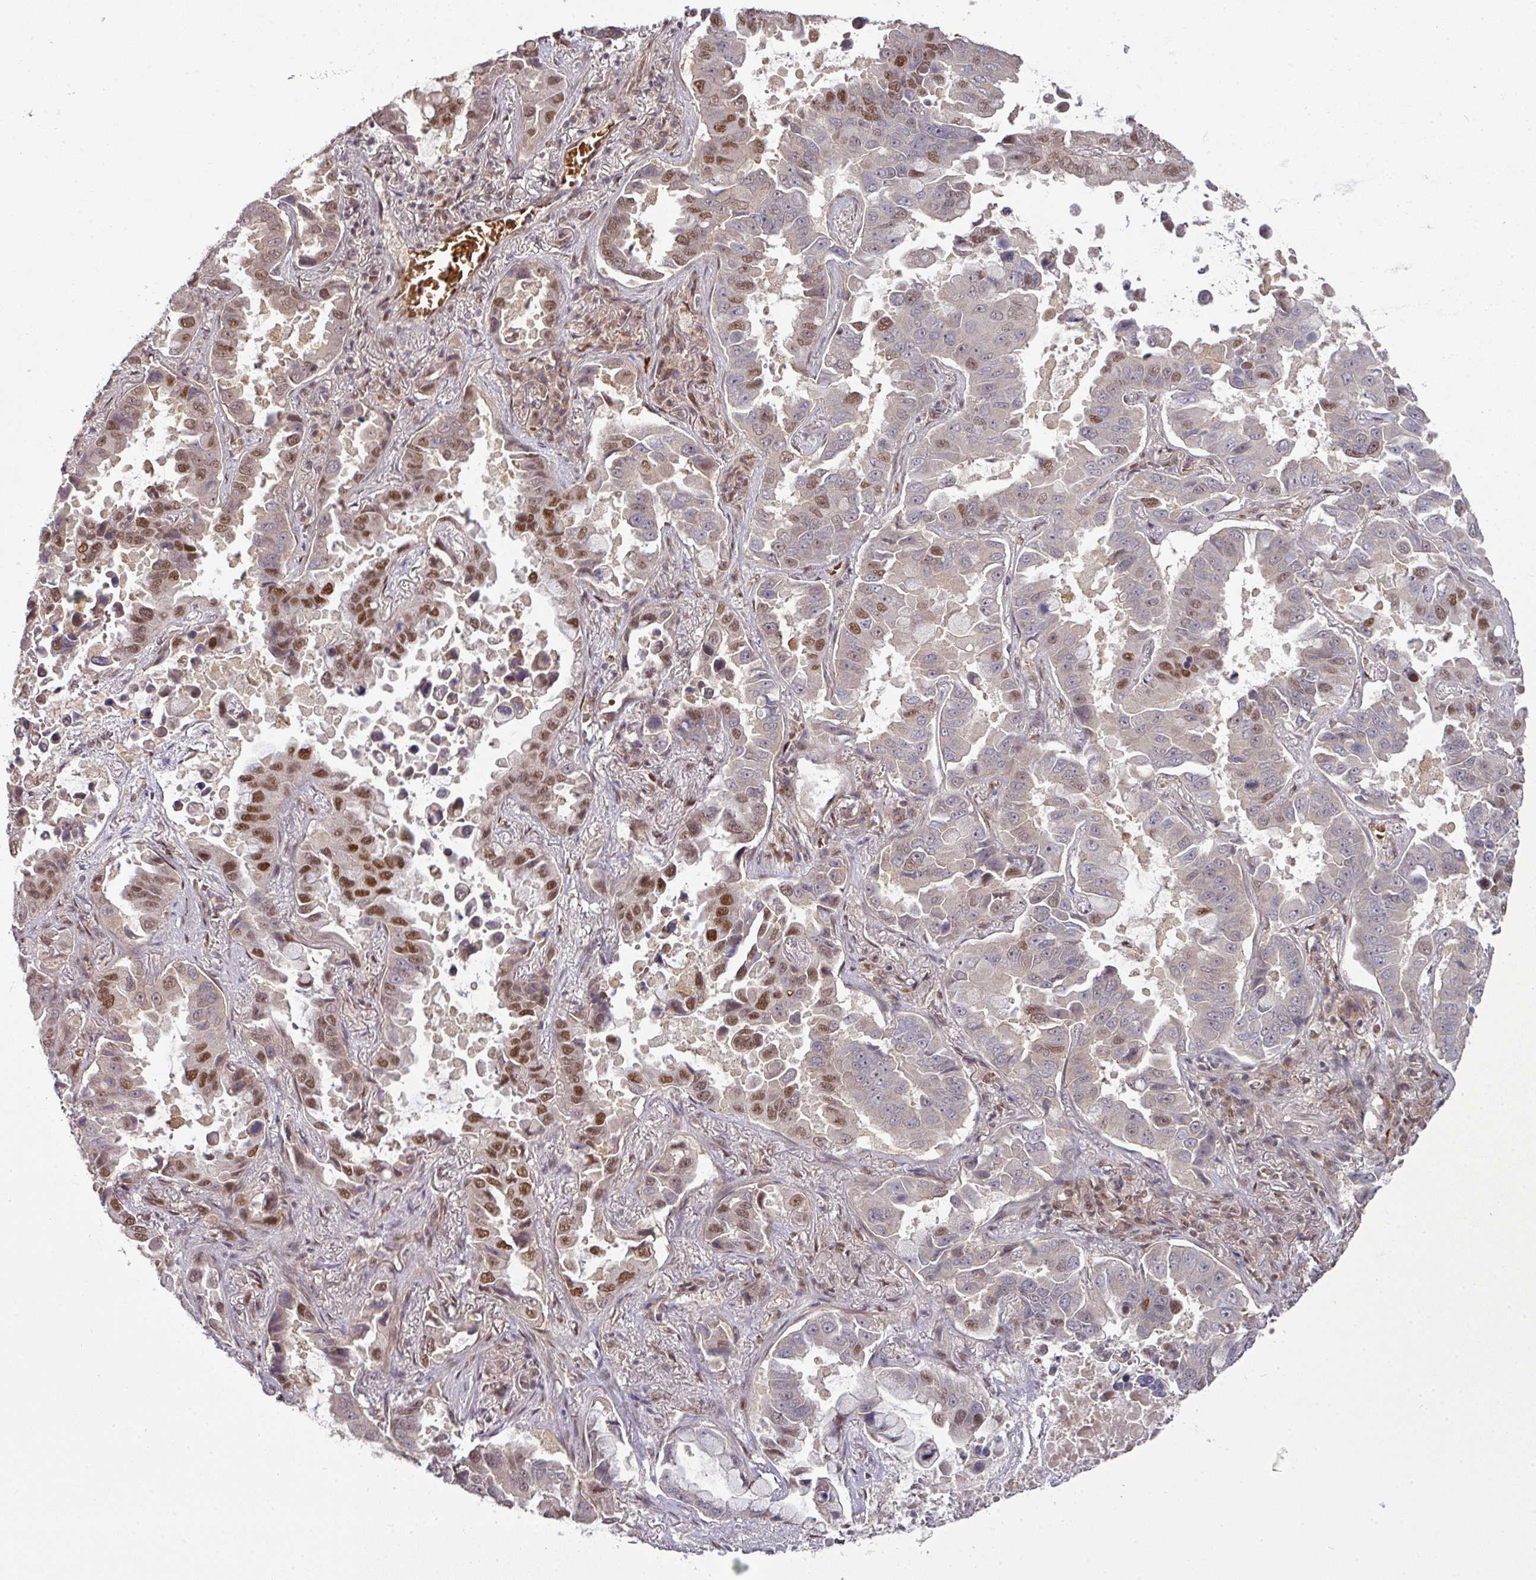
{"staining": {"intensity": "strong", "quantity": "<25%", "location": "nuclear"}, "tissue": "lung cancer", "cell_type": "Tumor cells", "image_type": "cancer", "snomed": [{"axis": "morphology", "description": "Adenocarcinoma, NOS"}, {"axis": "topography", "description": "Lung"}], "caption": "Lung cancer stained for a protein shows strong nuclear positivity in tumor cells.", "gene": "CIC", "patient": {"sex": "male", "age": 64}}